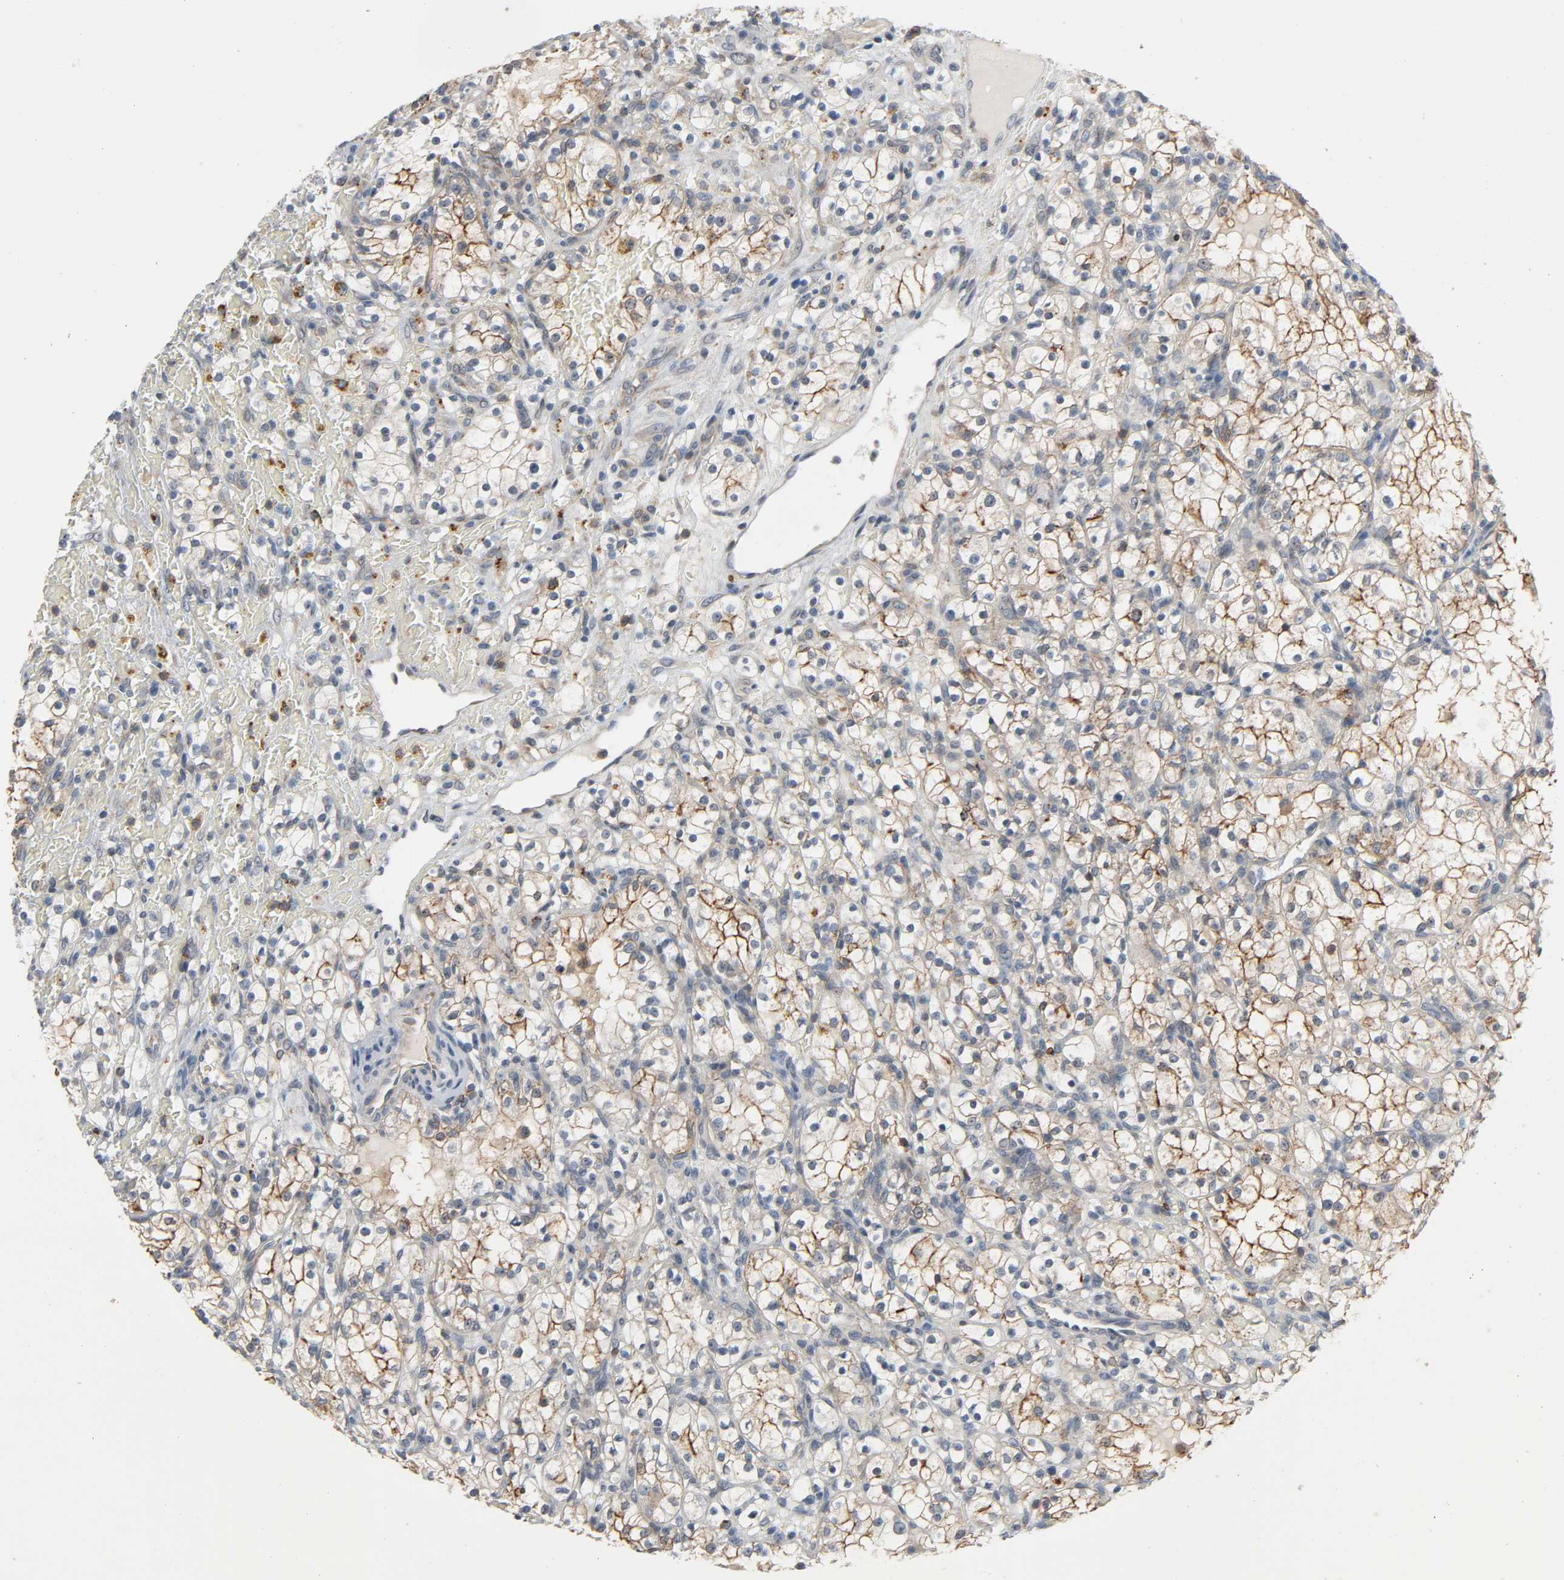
{"staining": {"intensity": "weak", "quantity": "25%-75%", "location": "cytoplasmic/membranous"}, "tissue": "renal cancer", "cell_type": "Tumor cells", "image_type": "cancer", "snomed": [{"axis": "morphology", "description": "Normal tissue, NOS"}, {"axis": "morphology", "description": "Adenocarcinoma, NOS"}, {"axis": "topography", "description": "Kidney"}], "caption": "Protein staining of adenocarcinoma (renal) tissue exhibits weak cytoplasmic/membranous positivity in about 25%-75% of tumor cells.", "gene": "CD4", "patient": {"sex": "female", "age": 55}}